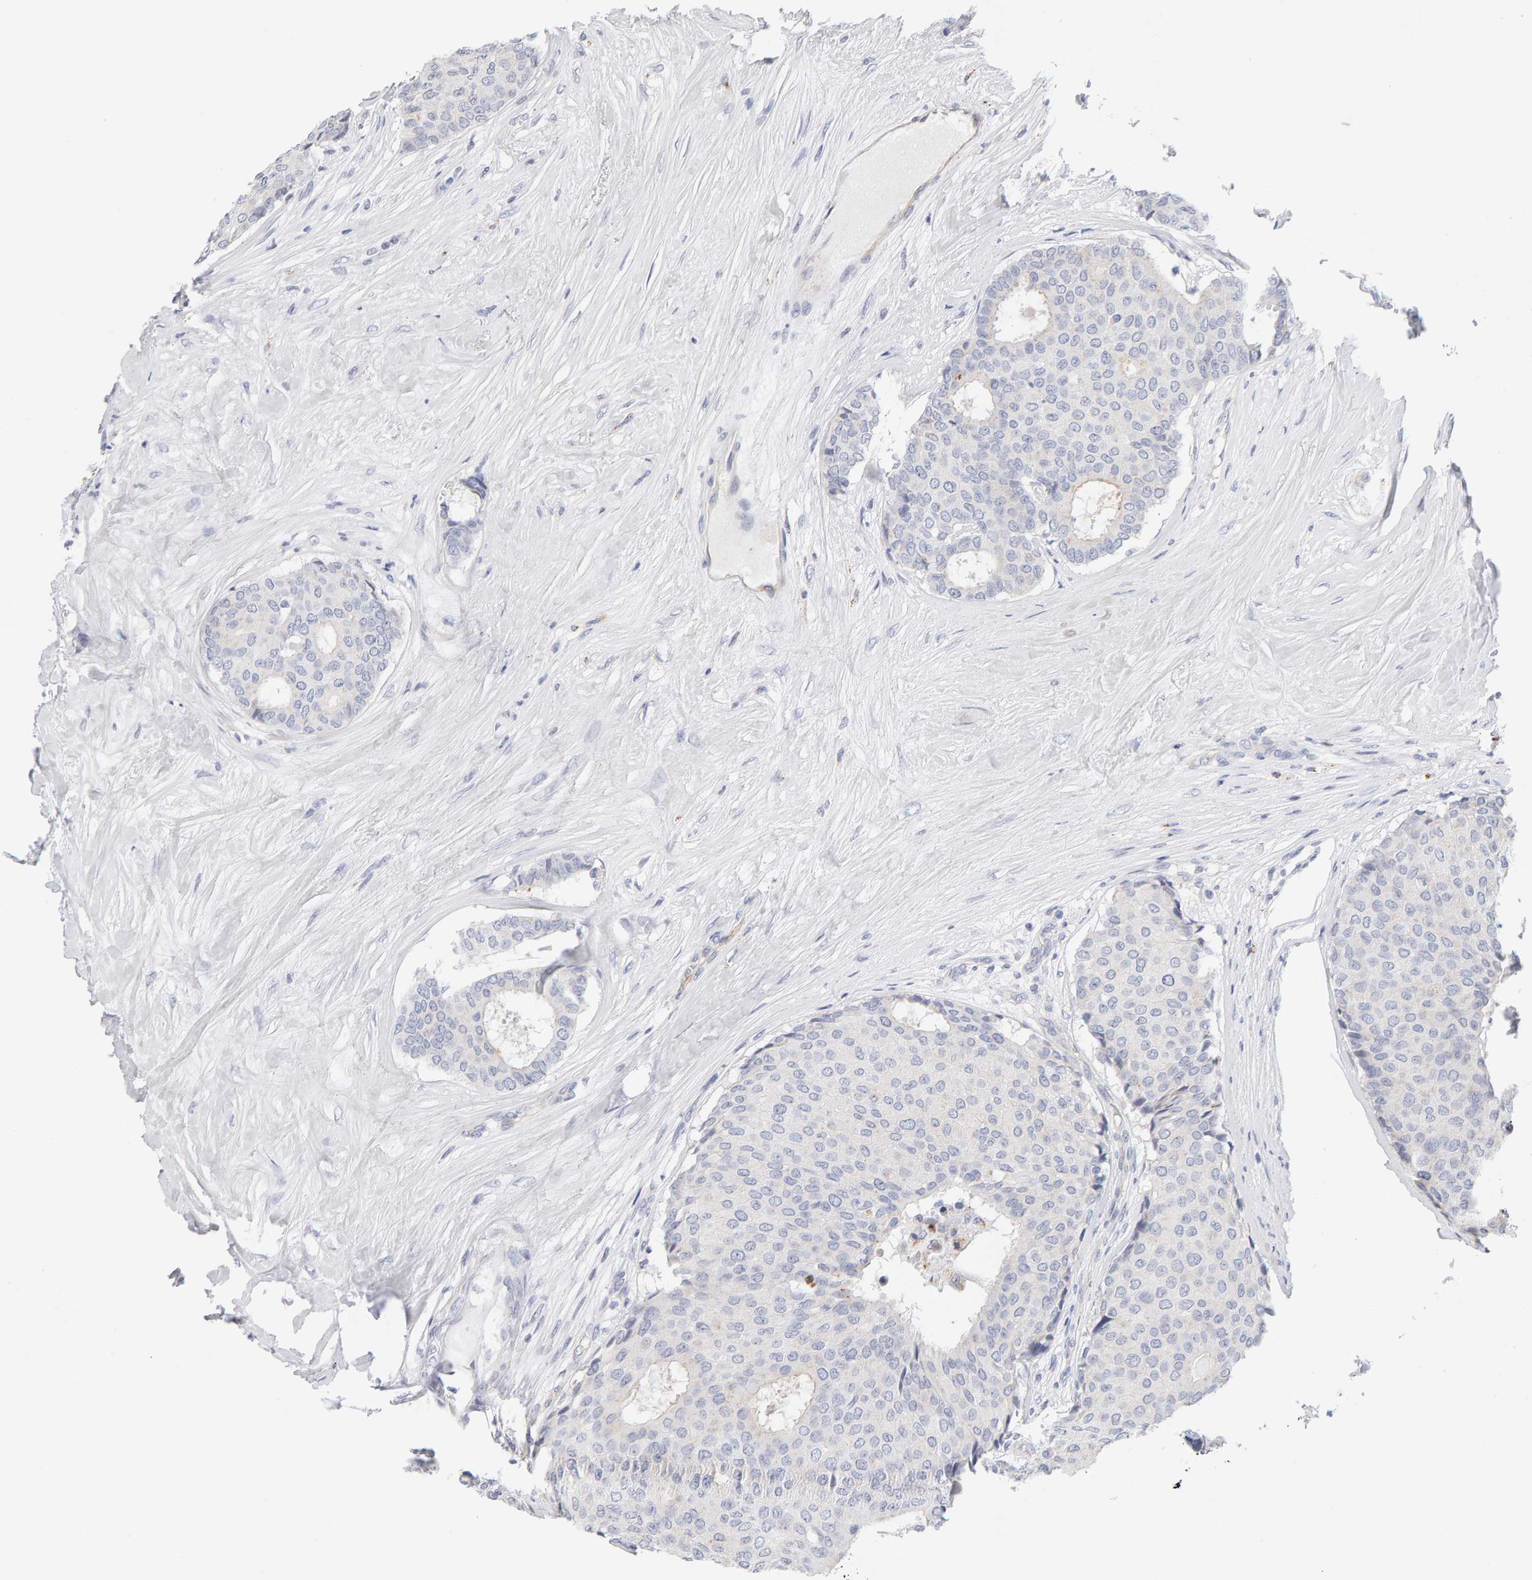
{"staining": {"intensity": "negative", "quantity": "none", "location": "none"}, "tissue": "breast cancer", "cell_type": "Tumor cells", "image_type": "cancer", "snomed": [{"axis": "morphology", "description": "Duct carcinoma"}, {"axis": "topography", "description": "Breast"}], "caption": "The IHC photomicrograph has no significant expression in tumor cells of invasive ductal carcinoma (breast) tissue.", "gene": "METRNL", "patient": {"sex": "female", "age": 75}}